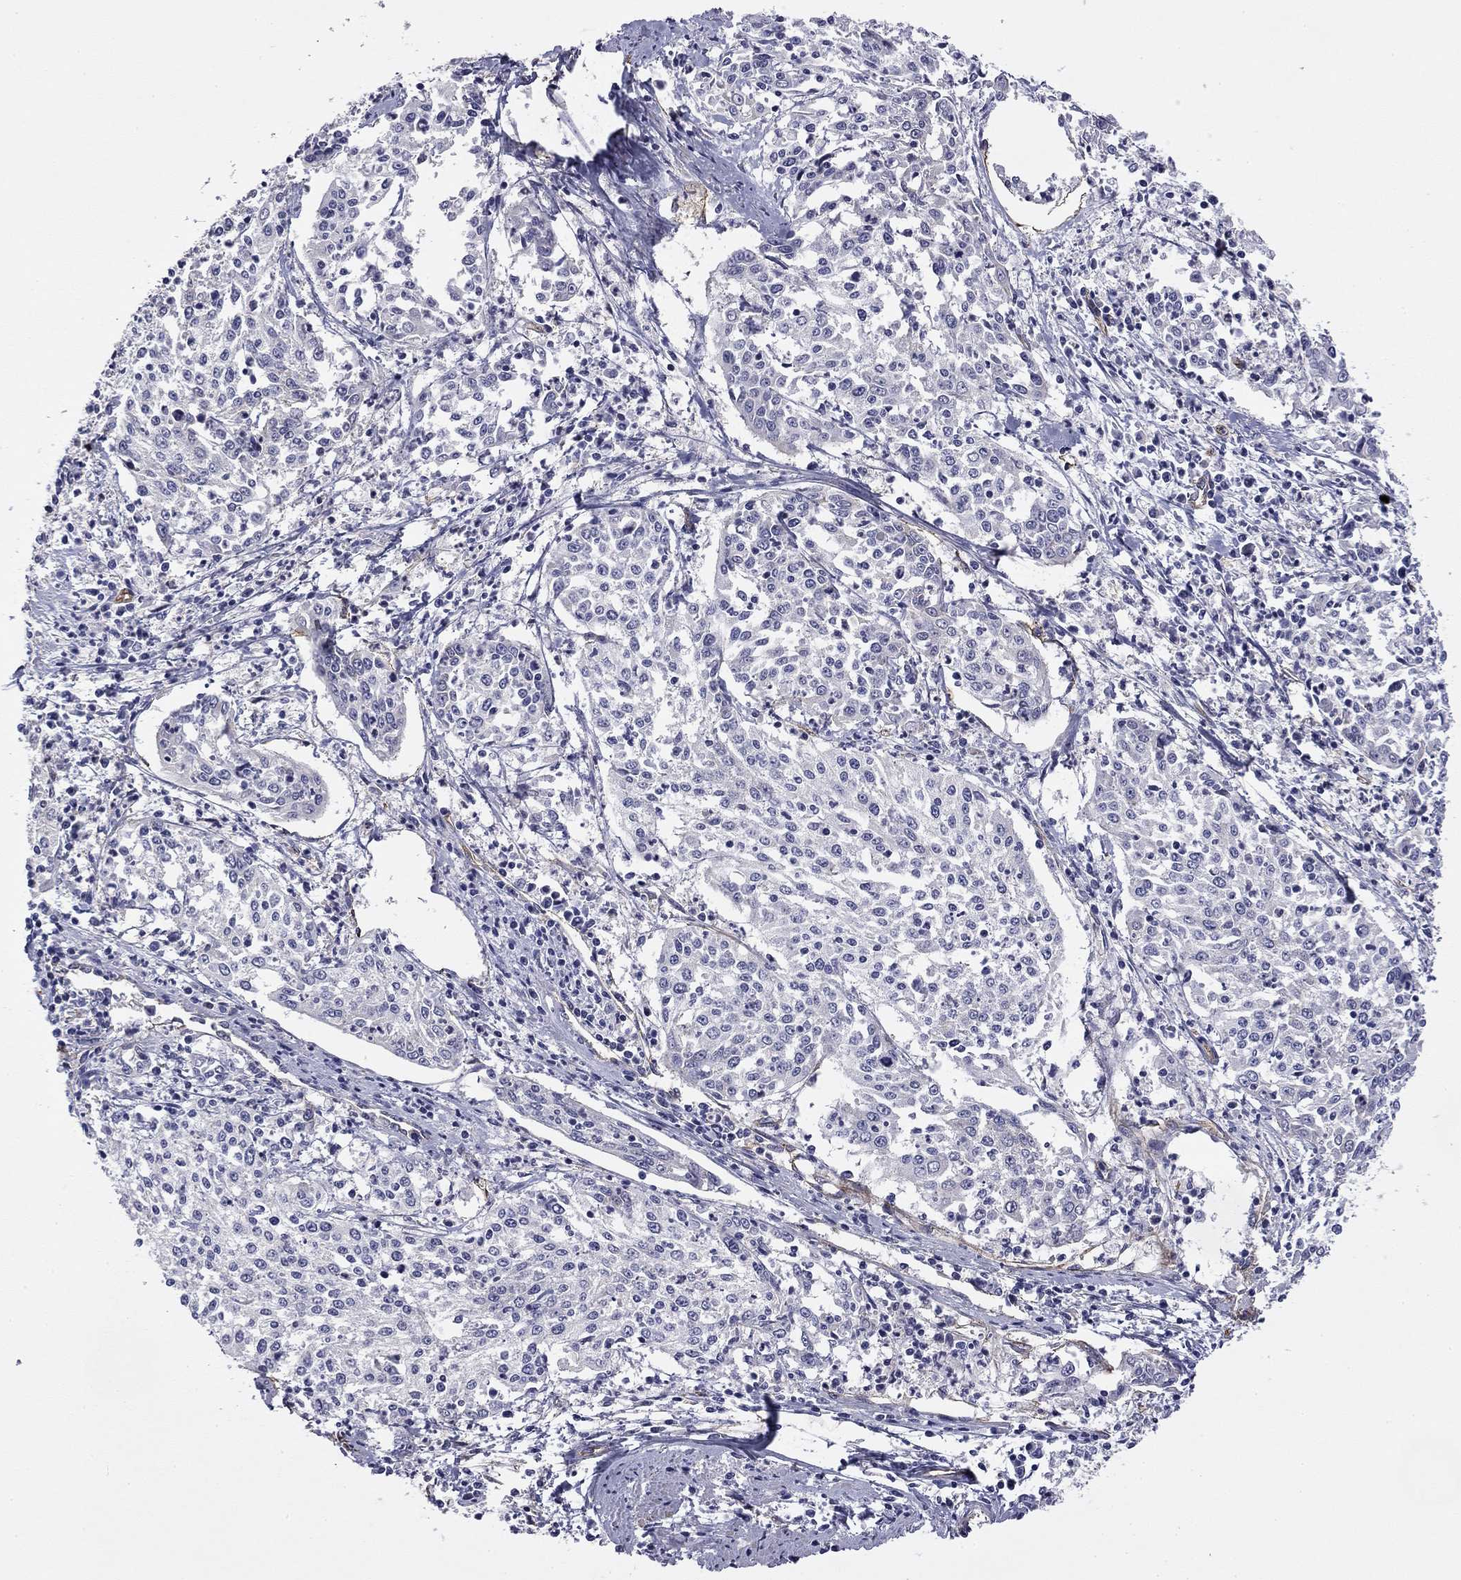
{"staining": {"intensity": "negative", "quantity": "none", "location": "none"}, "tissue": "cervical cancer", "cell_type": "Tumor cells", "image_type": "cancer", "snomed": [{"axis": "morphology", "description": "Squamous cell carcinoma, NOS"}, {"axis": "topography", "description": "Cervix"}], "caption": "Immunohistochemistry photomicrograph of neoplastic tissue: human cervical squamous cell carcinoma stained with DAB (3,3'-diaminobenzidine) displays no significant protein expression in tumor cells.", "gene": "TCHH", "patient": {"sex": "female", "age": 41}}